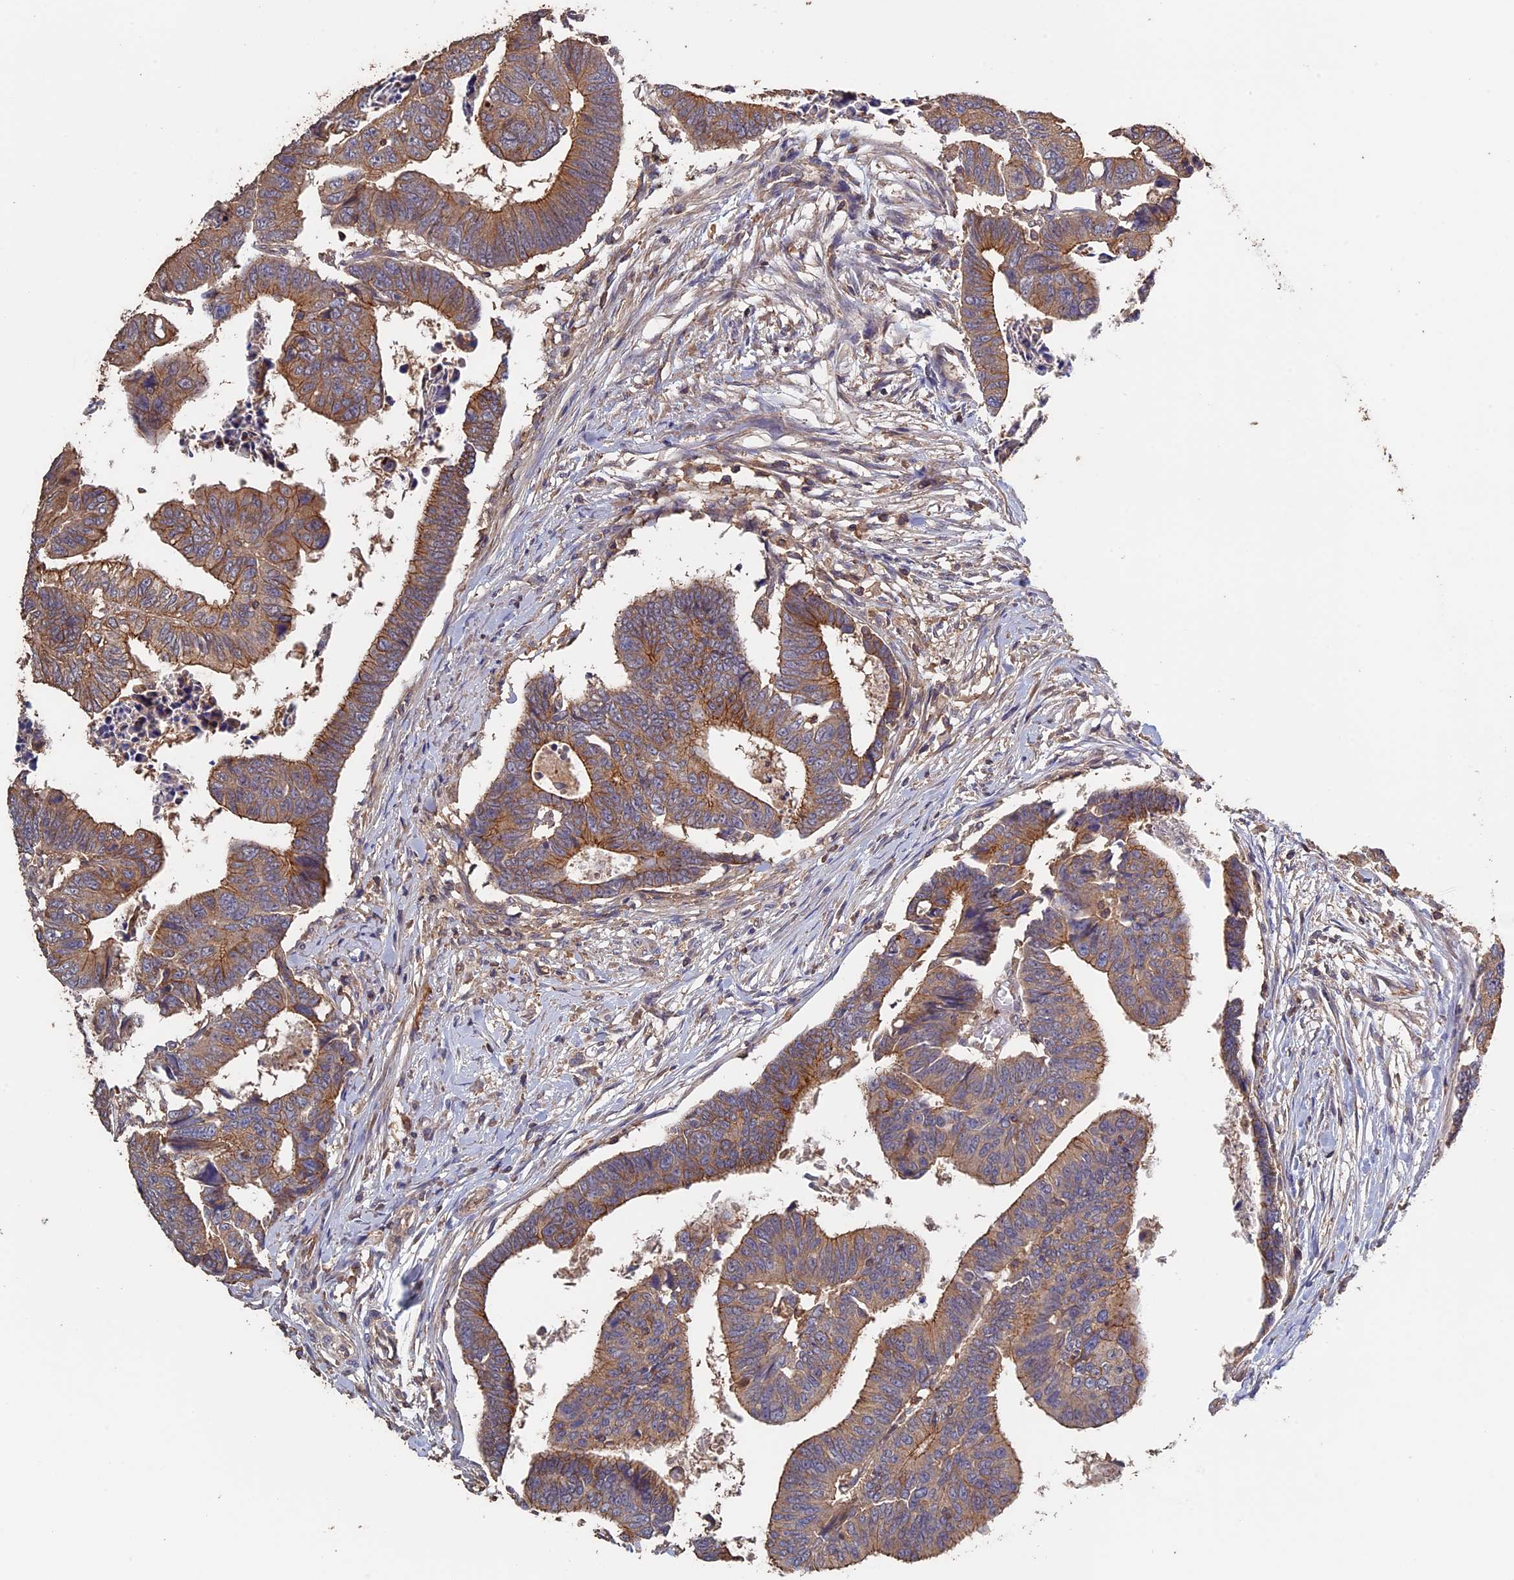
{"staining": {"intensity": "moderate", "quantity": ">75%", "location": "cytoplasmic/membranous"}, "tissue": "colorectal cancer", "cell_type": "Tumor cells", "image_type": "cancer", "snomed": [{"axis": "morphology", "description": "Adenocarcinoma, NOS"}, {"axis": "topography", "description": "Rectum"}], "caption": "The micrograph exhibits immunohistochemical staining of colorectal cancer (adenocarcinoma). There is moderate cytoplasmic/membranous staining is identified in approximately >75% of tumor cells. Using DAB (3,3'-diaminobenzidine) (brown) and hematoxylin (blue) stains, captured at high magnification using brightfield microscopy.", "gene": "PIGQ", "patient": {"sex": "female", "age": 65}}